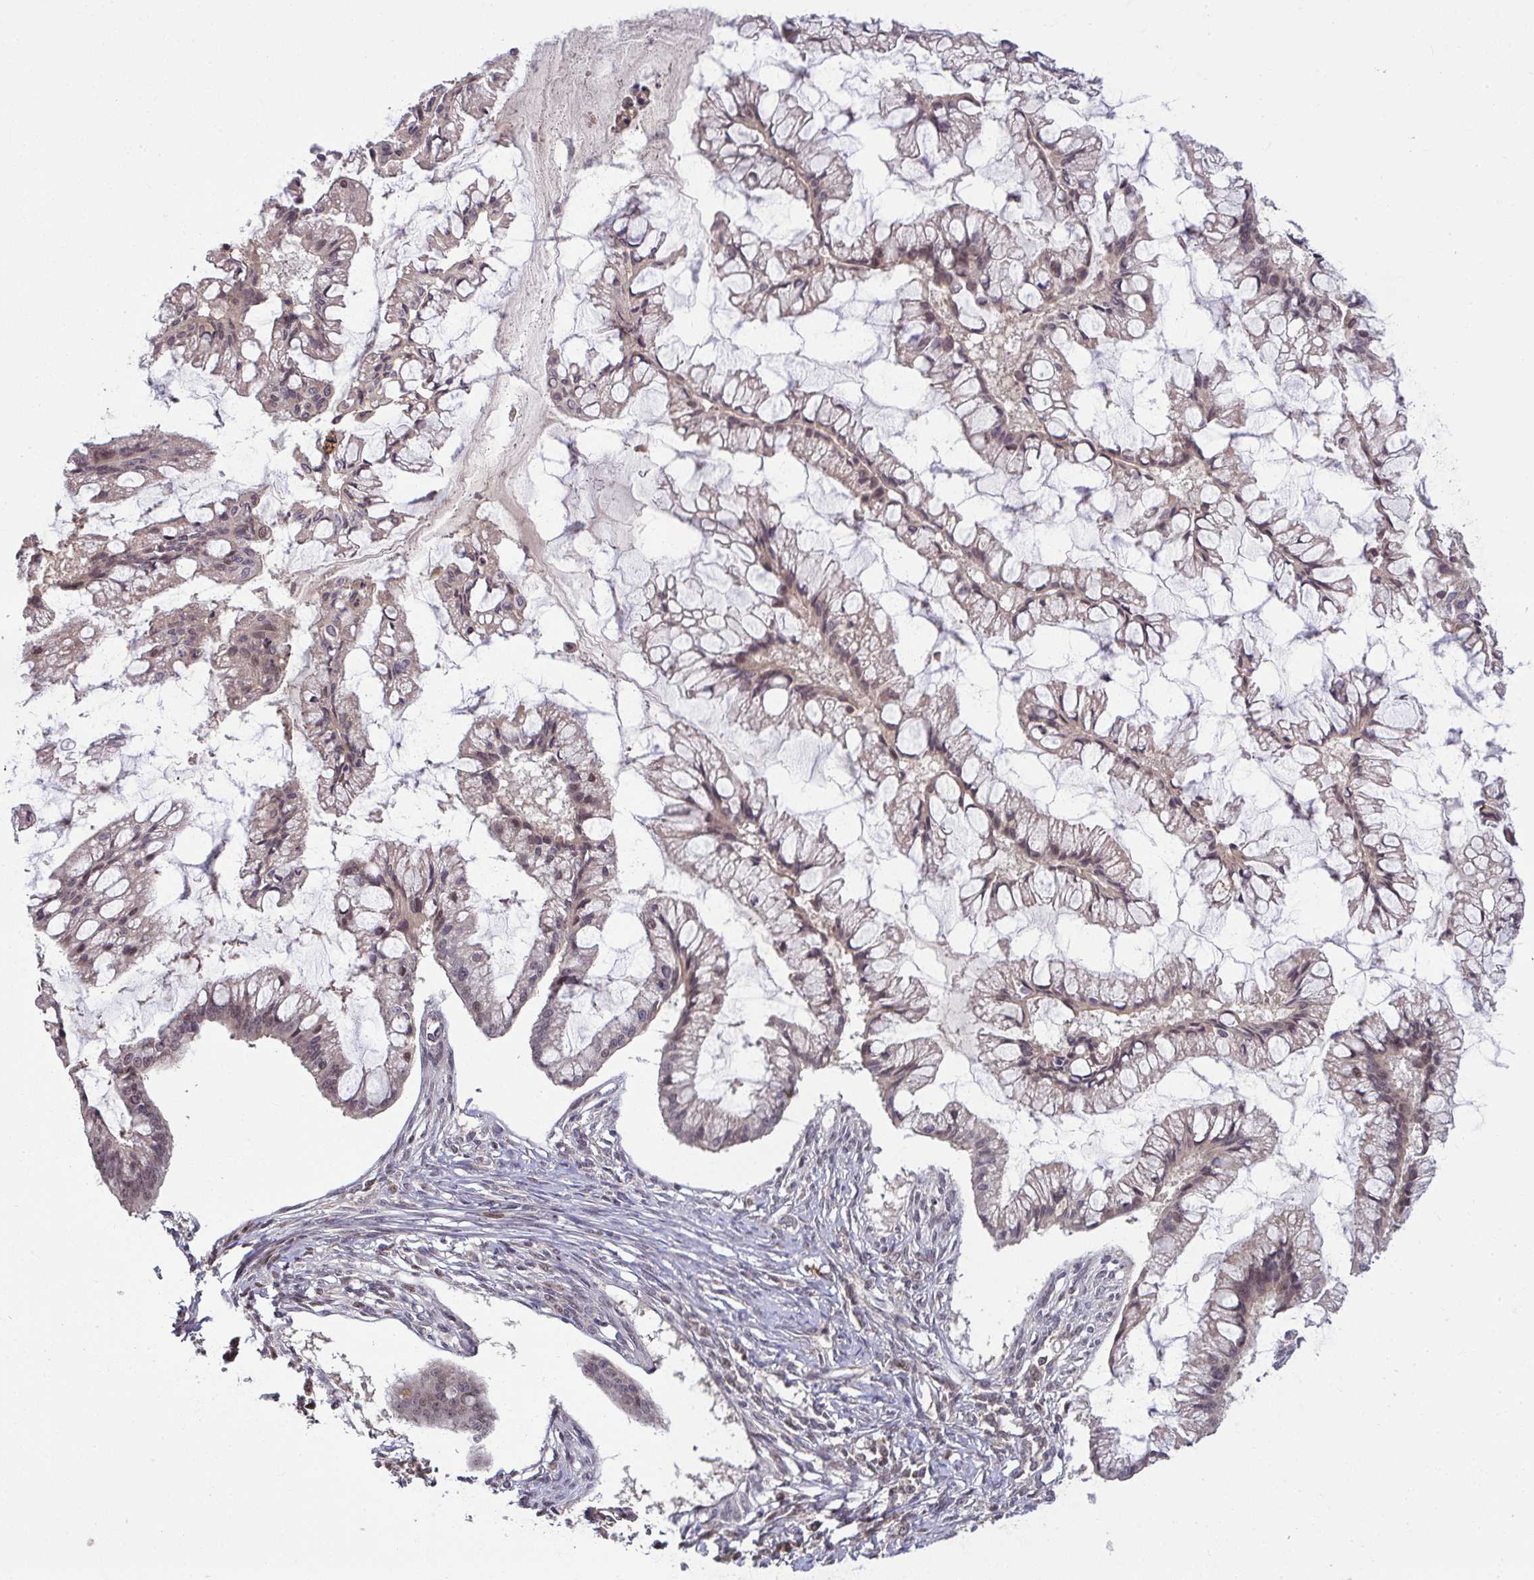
{"staining": {"intensity": "moderate", "quantity": ">75%", "location": "cytoplasmic/membranous,nuclear"}, "tissue": "ovarian cancer", "cell_type": "Tumor cells", "image_type": "cancer", "snomed": [{"axis": "morphology", "description": "Cystadenocarcinoma, mucinous, NOS"}, {"axis": "topography", "description": "Ovary"}], "caption": "Mucinous cystadenocarcinoma (ovarian) stained for a protein displays moderate cytoplasmic/membranous and nuclear positivity in tumor cells.", "gene": "ZSCAN9", "patient": {"sex": "female", "age": 73}}